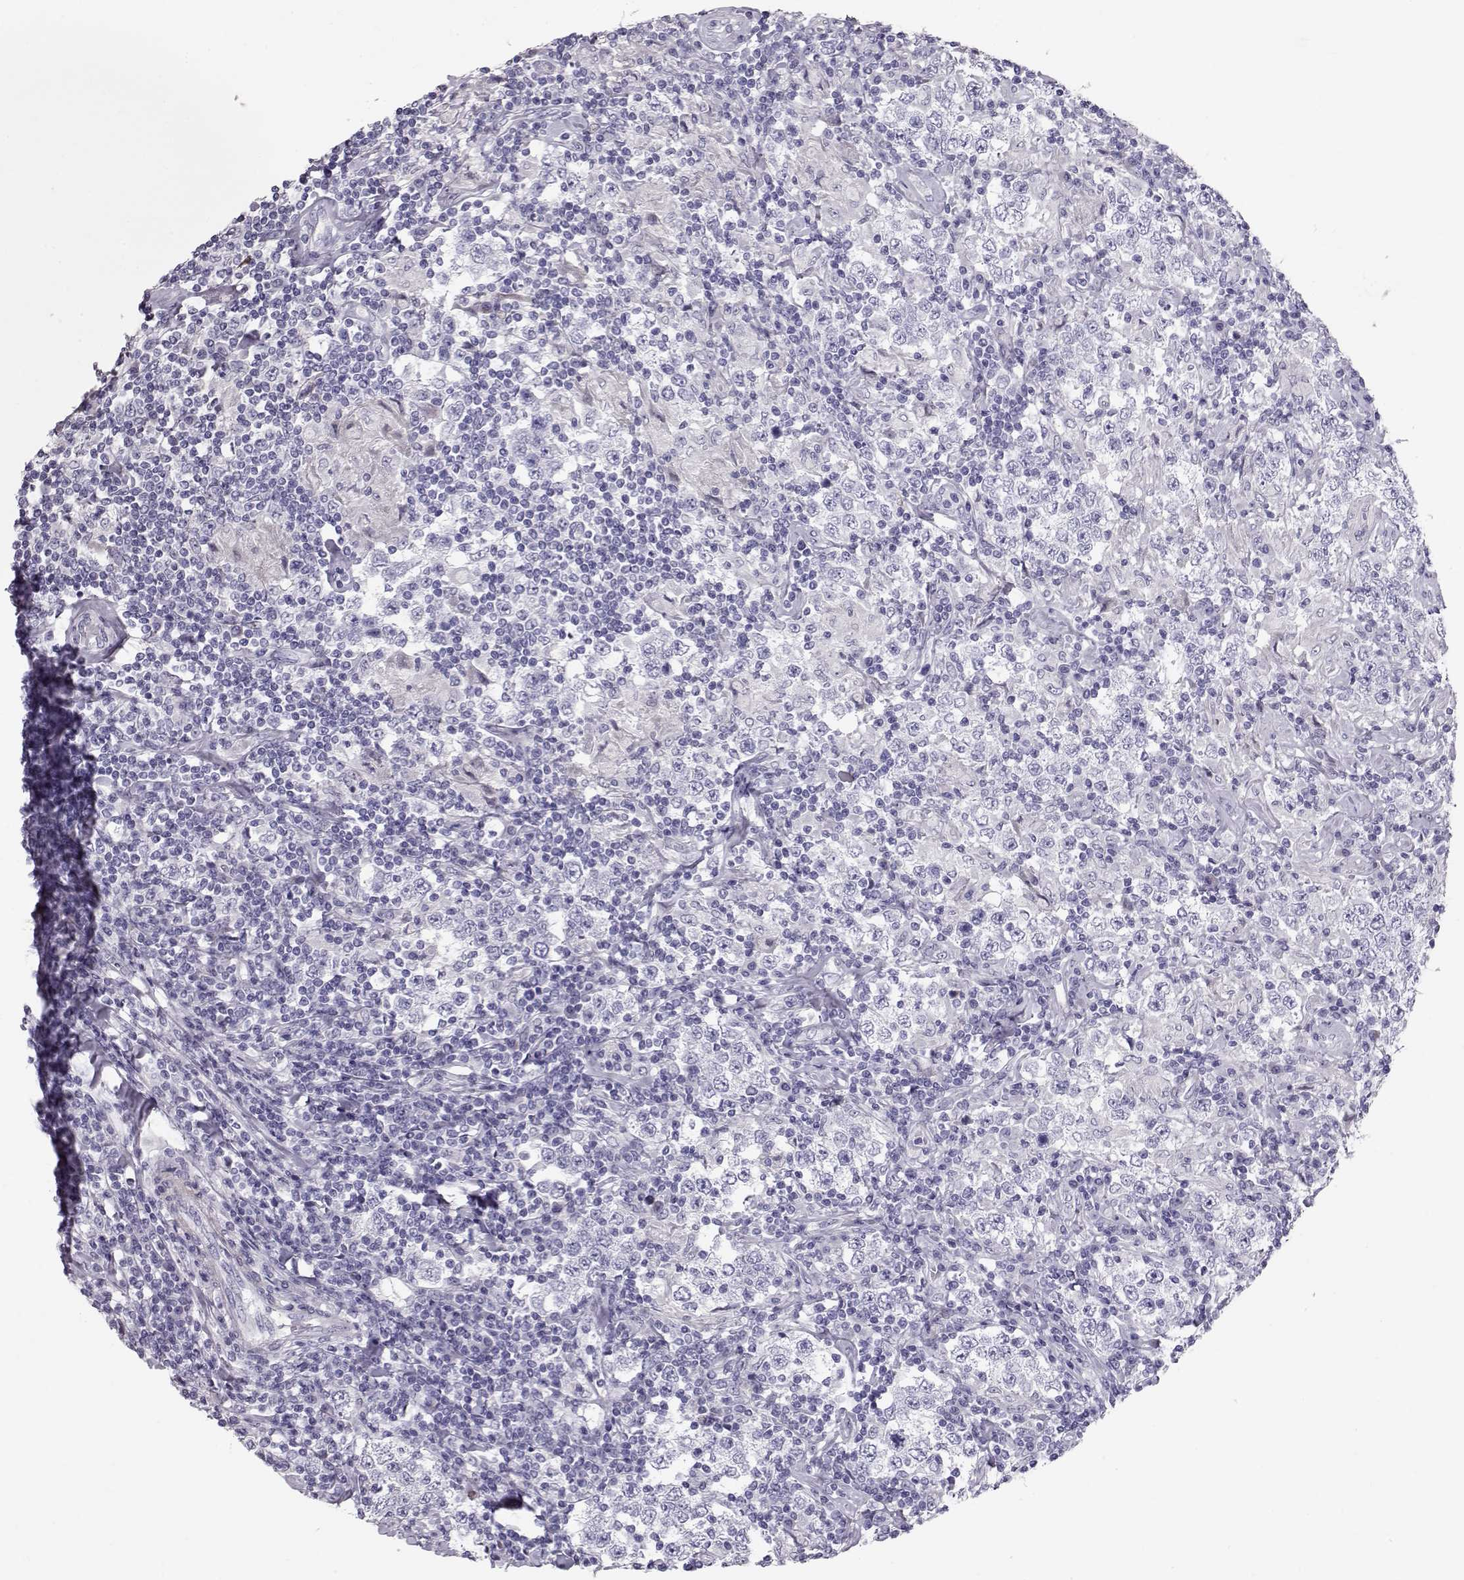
{"staining": {"intensity": "negative", "quantity": "none", "location": "none"}, "tissue": "testis cancer", "cell_type": "Tumor cells", "image_type": "cancer", "snomed": [{"axis": "morphology", "description": "Seminoma, NOS"}, {"axis": "morphology", "description": "Carcinoma, Embryonal, NOS"}, {"axis": "topography", "description": "Testis"}], "caption": "A photomicrograph of testis cancer (seminoma) stained for a protein displays no brown staining in tumor cells.", "gene": "RD3", "patient": {"sex": "male", "age": 41}}